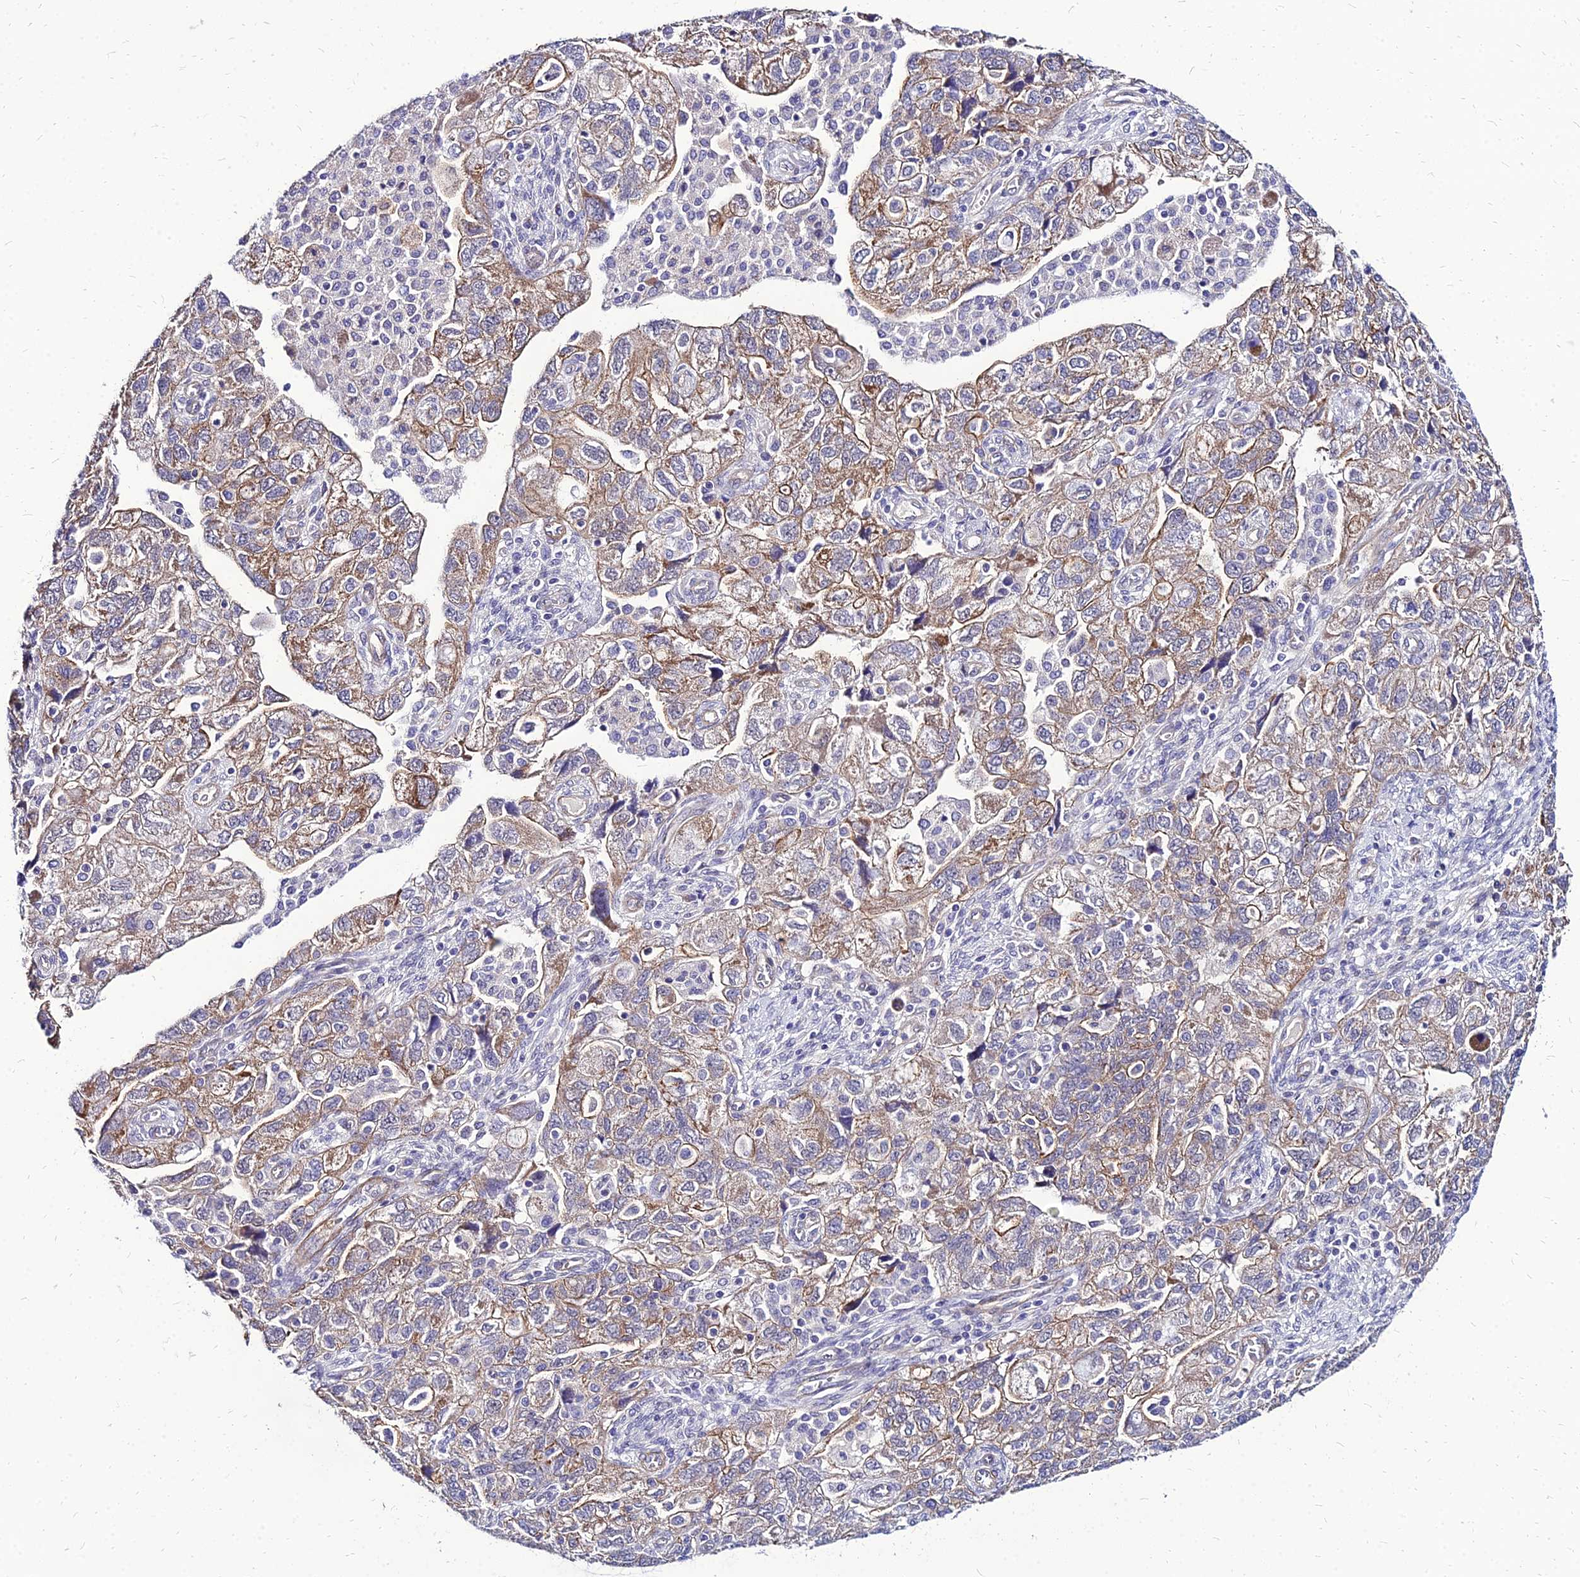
{"staining": {"intensity": "moderate", "quantity": "25%-75%", "location": "cytoplasmic/membranous"}, "tissue": "ovarian cancer", "cell_type": "Tumor cells", "image_type": "cancer", "snomed": [{"axis": "morphology", "description": "Carcinoma, endometroid"}, {"axis": "topography", "description": "Ovary"}], "caption": "There is medium levels of moderate cytoplasmic/membranous staining in tumor cells of ovarian cancer (endometroid carcinoma), as demonstrated by immunohistochemical staining (brown color).", "gene": "YEATS2", "patient": {"sex": "female", "age": 51}}